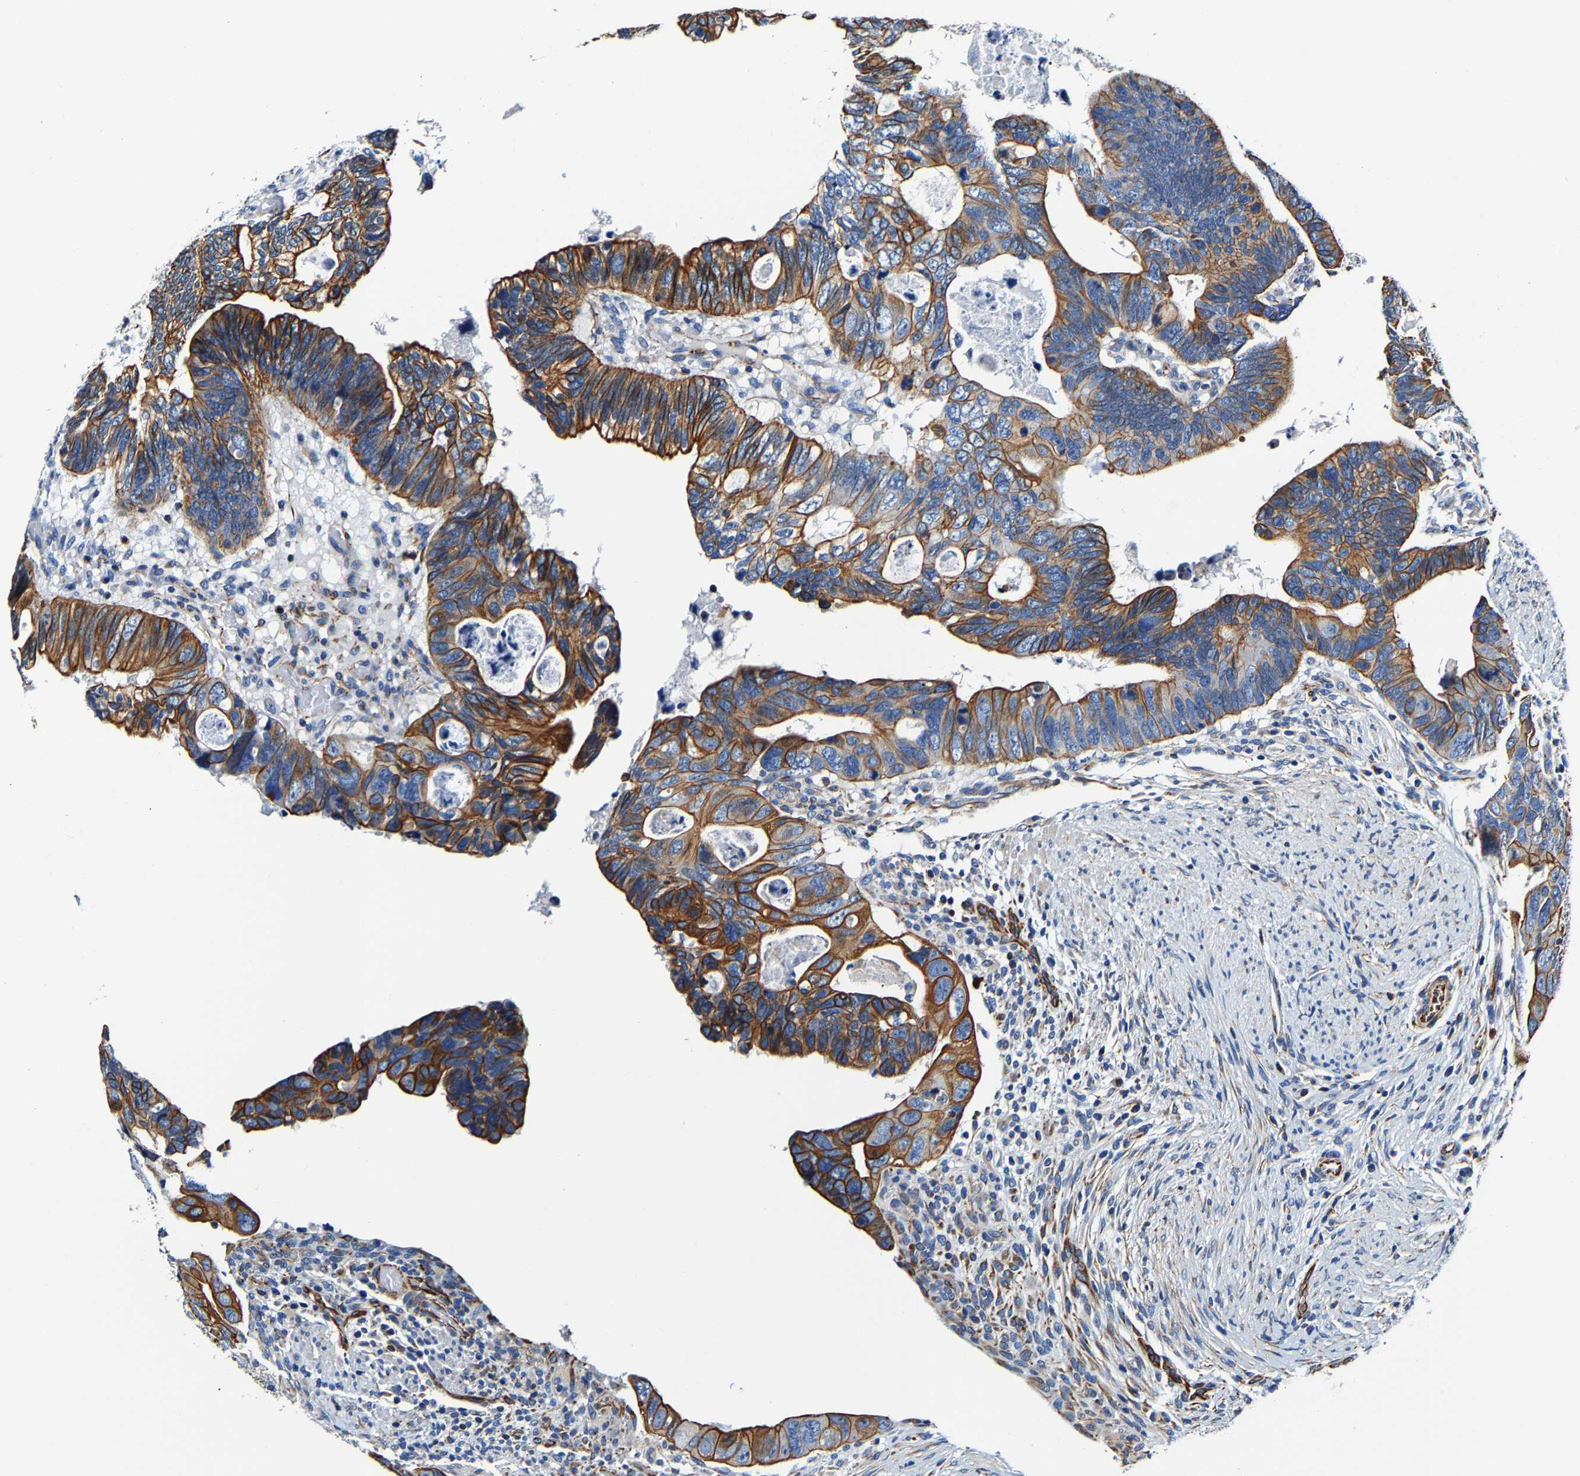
{"staining": {"intensity": "moderate", "quantity": ">75%", "location": "cytoplasmic/membranous"}, "tissue": "colorectal cancer", "cell_type": "Tumor cells", "image_type": "cancer", "snomed": [{"axis": "morphology", "description": "Adenocarcinoma, NOS"}, {"axis": "topography", "description": "Rectum"}], "caption": "The histopathology image displays staining of colorectal cancer, revealing moderate cytoplasmic/membranous protein positivity (brown color) within tumor cells.", "gene": "MMEL1", "patient": {"sex": "male", "age": 53}}